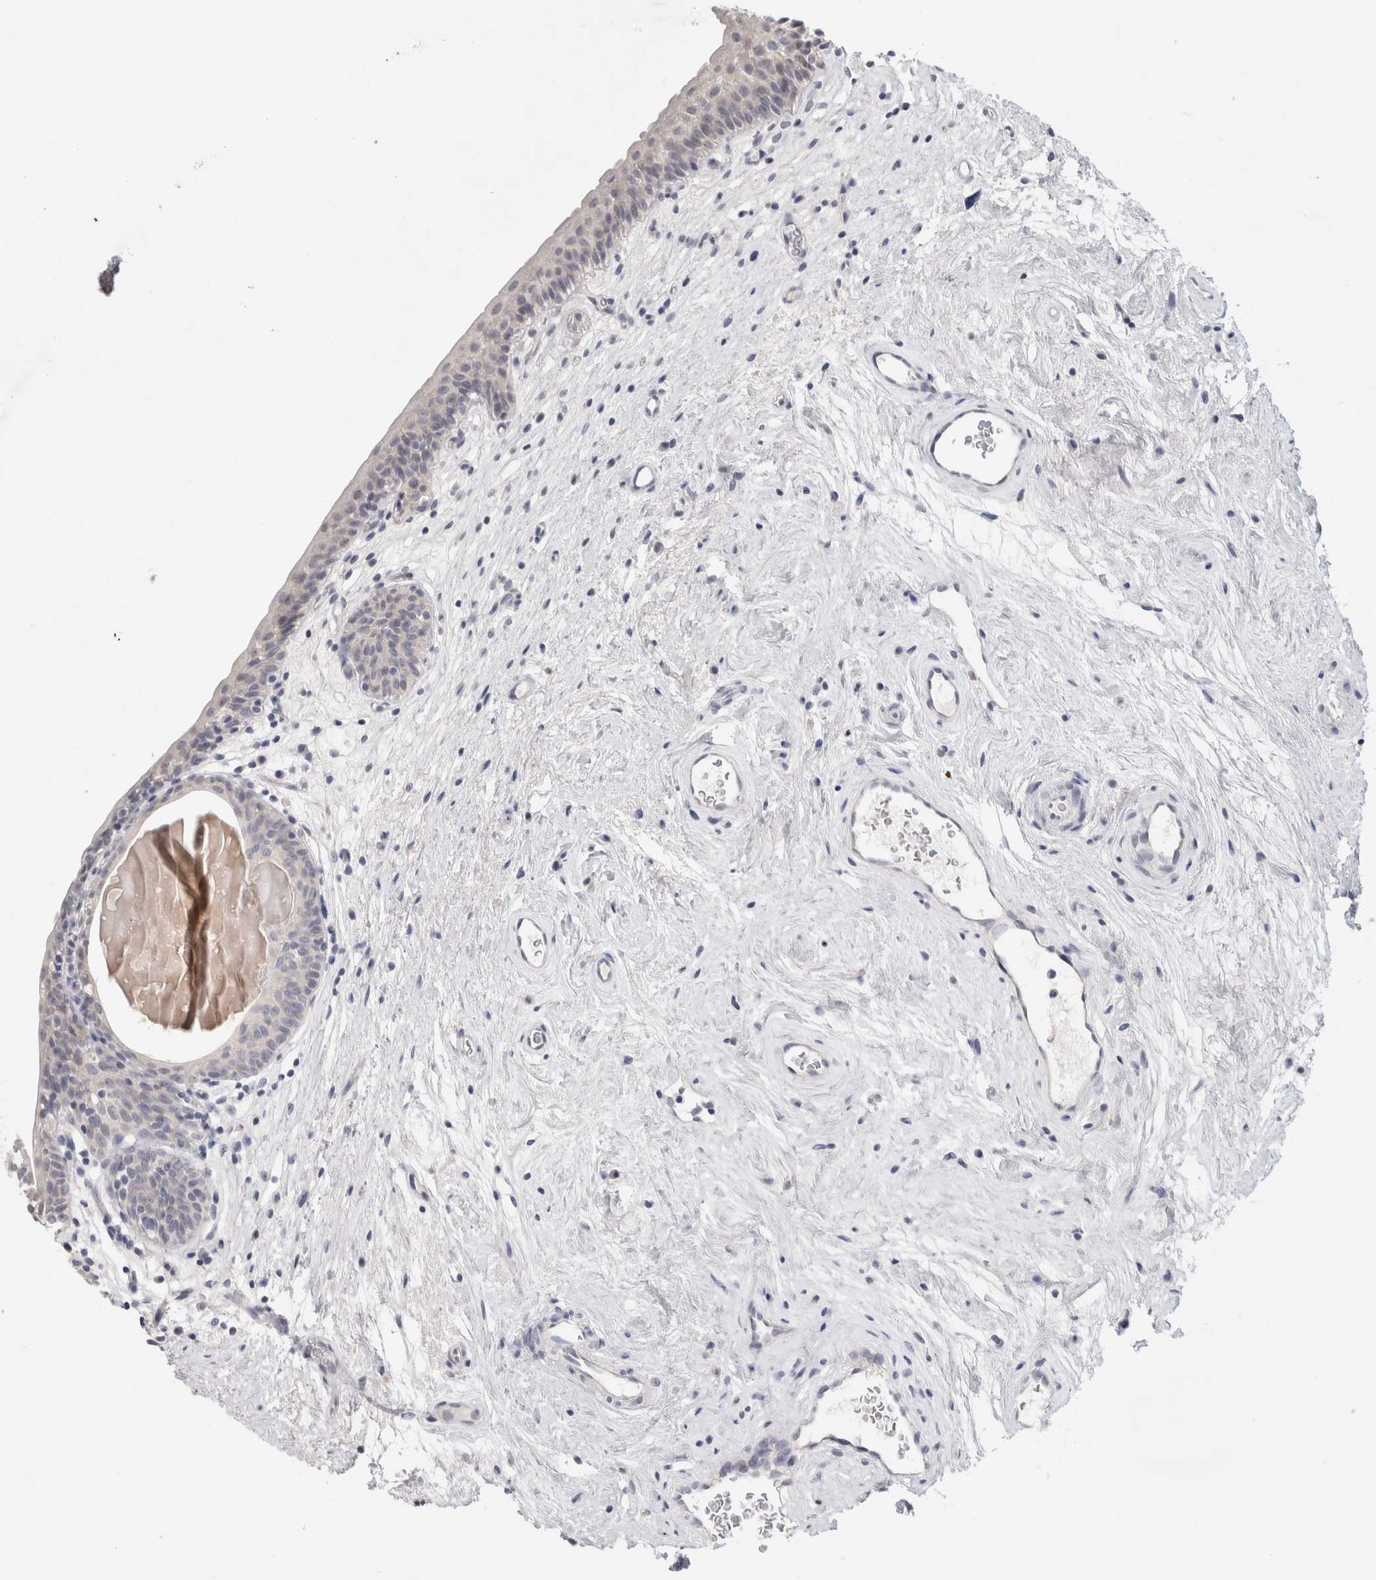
{"staining": {"intensity": "negative", "quantity": "none", "location": "none"}, "tissue": "urinary bladder", "cell_type": "Urothelial cells", "image_type": "normal", "snomed": [{"axis": "morphology", "description": "Normal tissue, NOS"}, {"axis": "topography", "description": "Urinary bladder"}], "caption": "This micrograph is of unremarkable urinary bladder stained with IHC to label a protein in brown with the nuclei are counter-stained blue. There is no expression in urothelial cells.", "gene": "TONSL", "patient": {"sex": "male", "age": 83}}